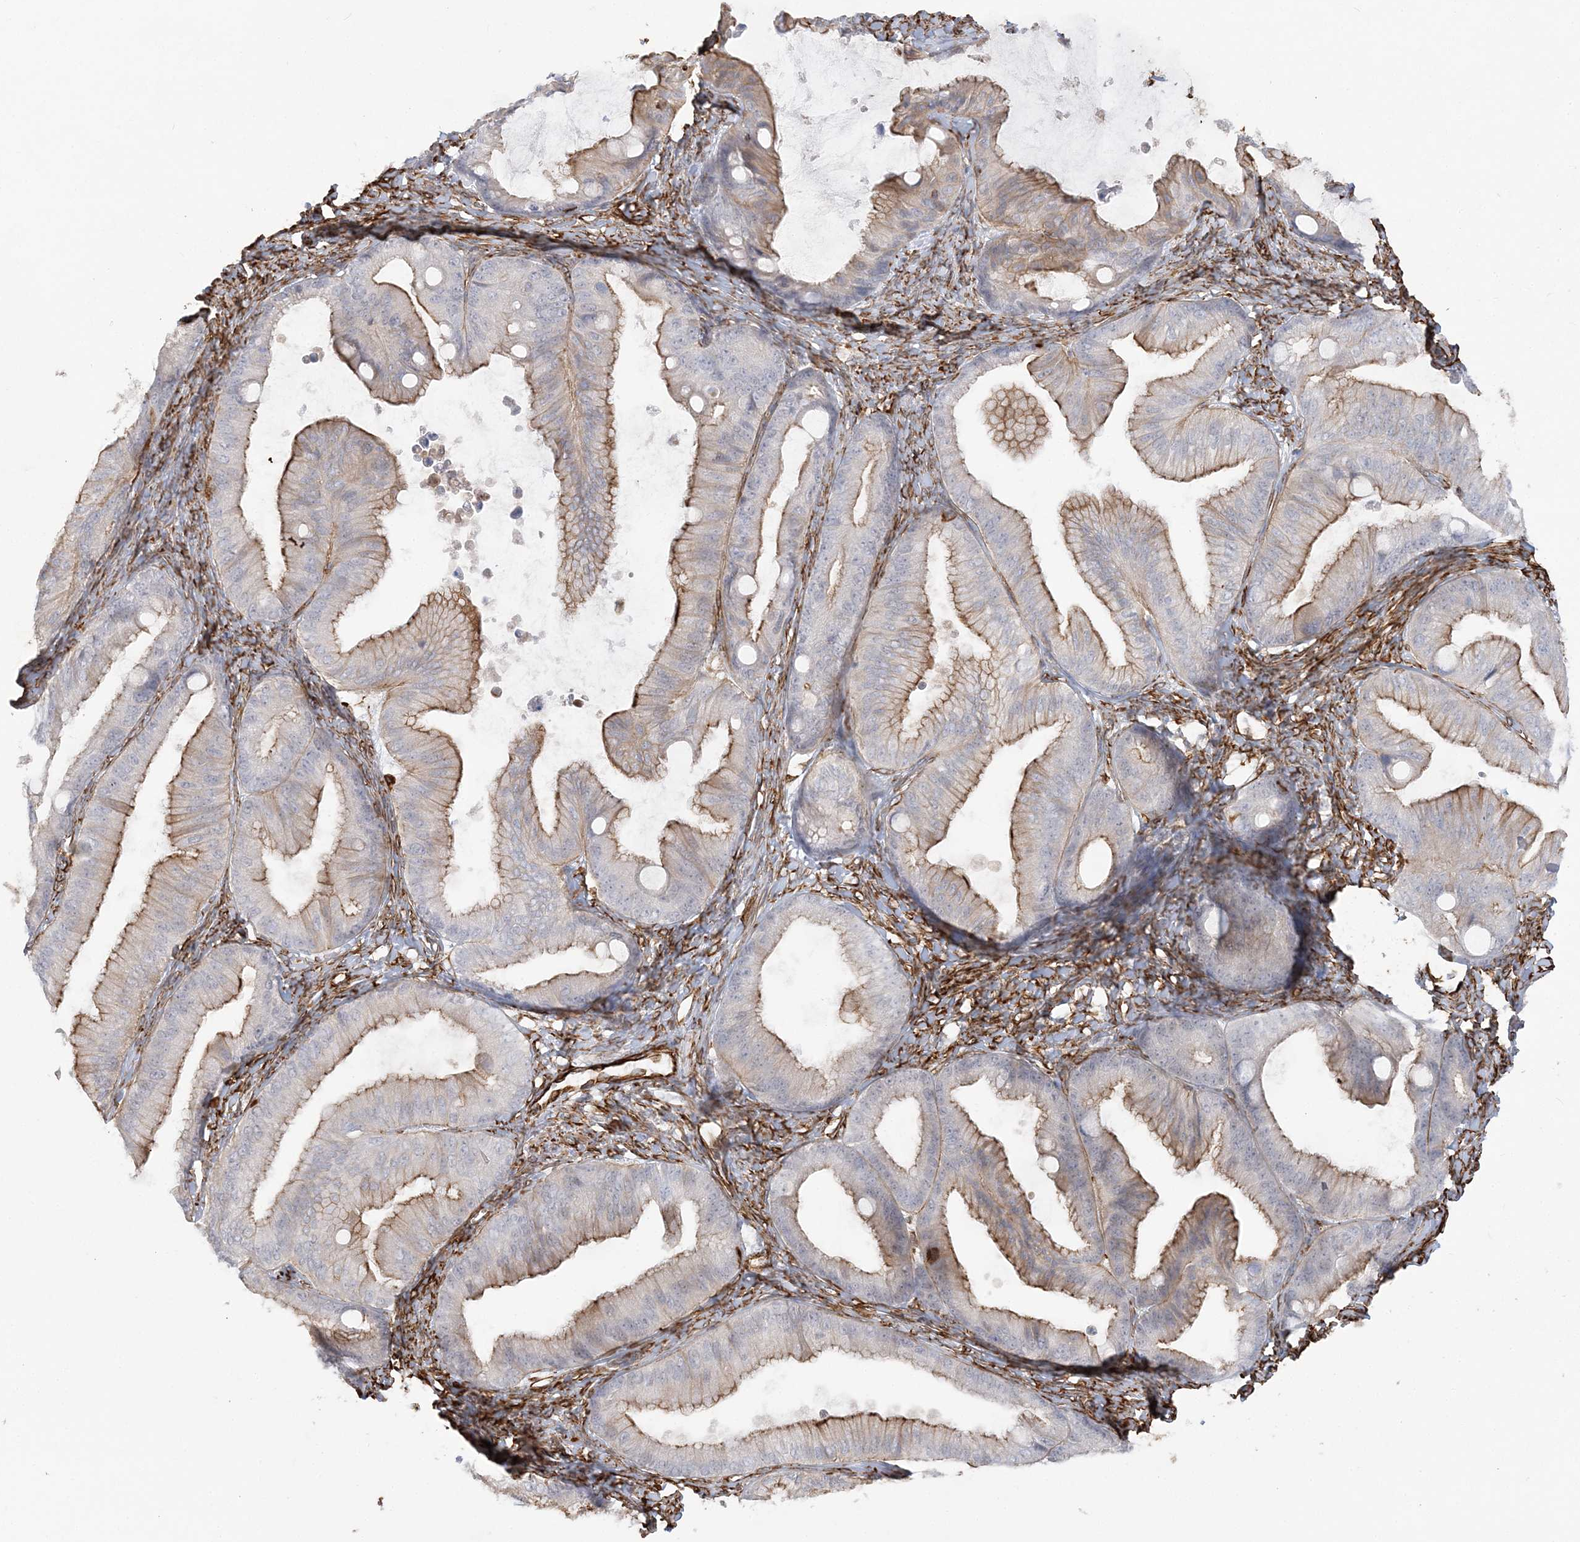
{"staining": {"intensity": "moderate", "quantity": "25%-75%", "location": "cytoplasmic/membranous"}, "tissue": "ovarian cancer", "cell_type": "Tumor cells", "image_type": "cancer", "snomed": [{"axis": "morphology", "description": "Cystadenocarcinoma, mucinous, NOS"}, {"axis": "topography", "description": "Ovary"}], "caption": "Tumor cells exhibit moderate cytoplasmic/membranous expression in about 25%-75% of cells in ovarian mucinous cystadenocarcinoma. (DAB IHC with brightfield microscopy, high magnification).", "gene": "SCLT1", "patient": {"sex": "female", "age": 71}}